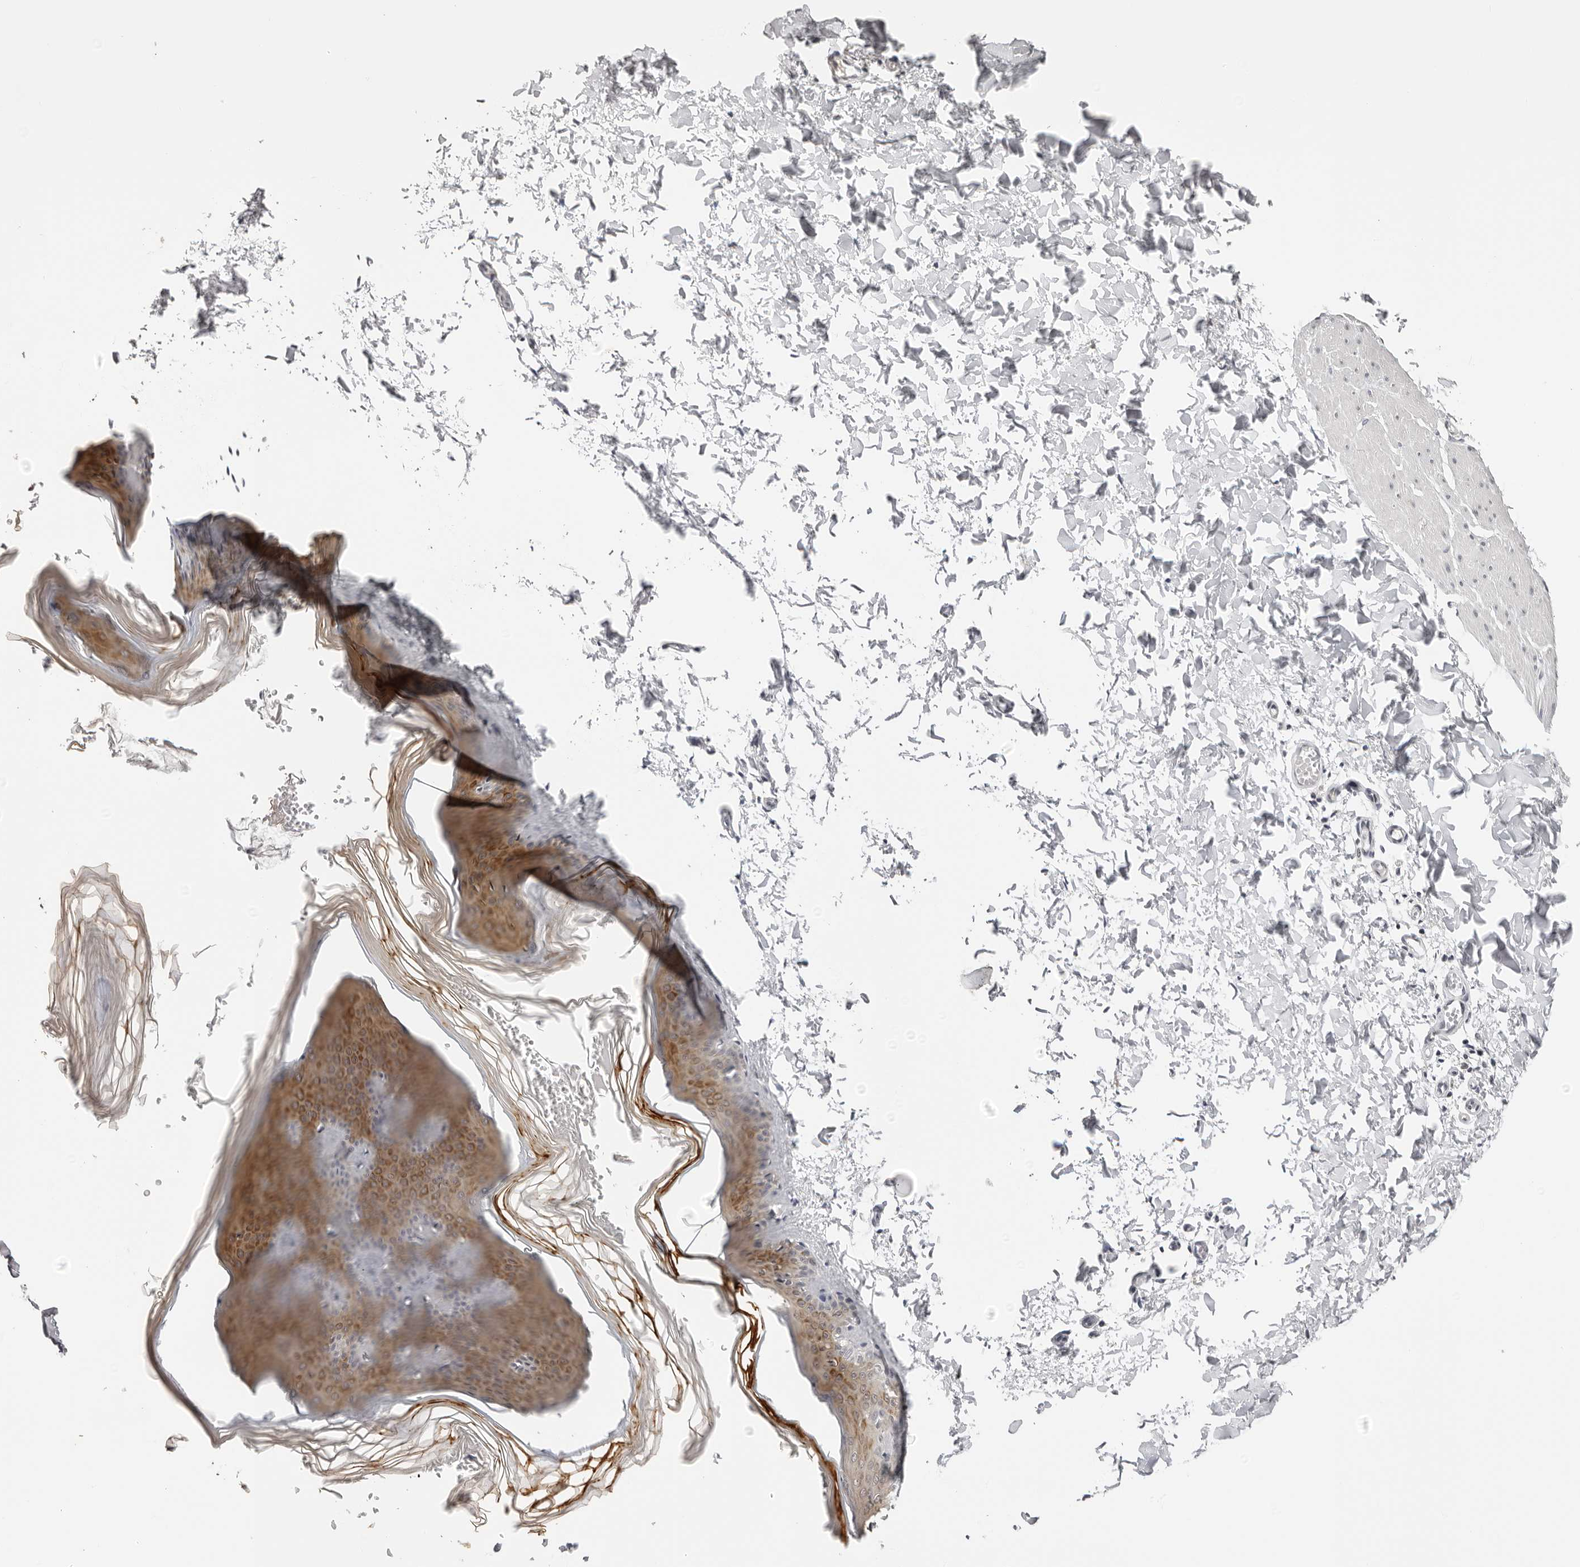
{"staining": {"intensity": "negative", "quantity": "none", "location": "none"}, "tissue": "skin", "cell_type": "Fibroblasts", "image_type": "normal", "snomed": [{"axis": "morphology", "description": "Normal tissue, NOS"}, {"axis": "topography", "description": "Skin"}], "caption": "Immunohistochemical staining of unremarkable human skin reveals no significant staining in fibroblasts. Brightfield microscopy of immunohistochemistry (IHC) stained with DAB (3,3'-diaminobenzidine) (brown) and hematoxylin (blue), captured at high magnification.", "gene": "PRUNE1", "patient": {"sex": "female", "age": 27}}